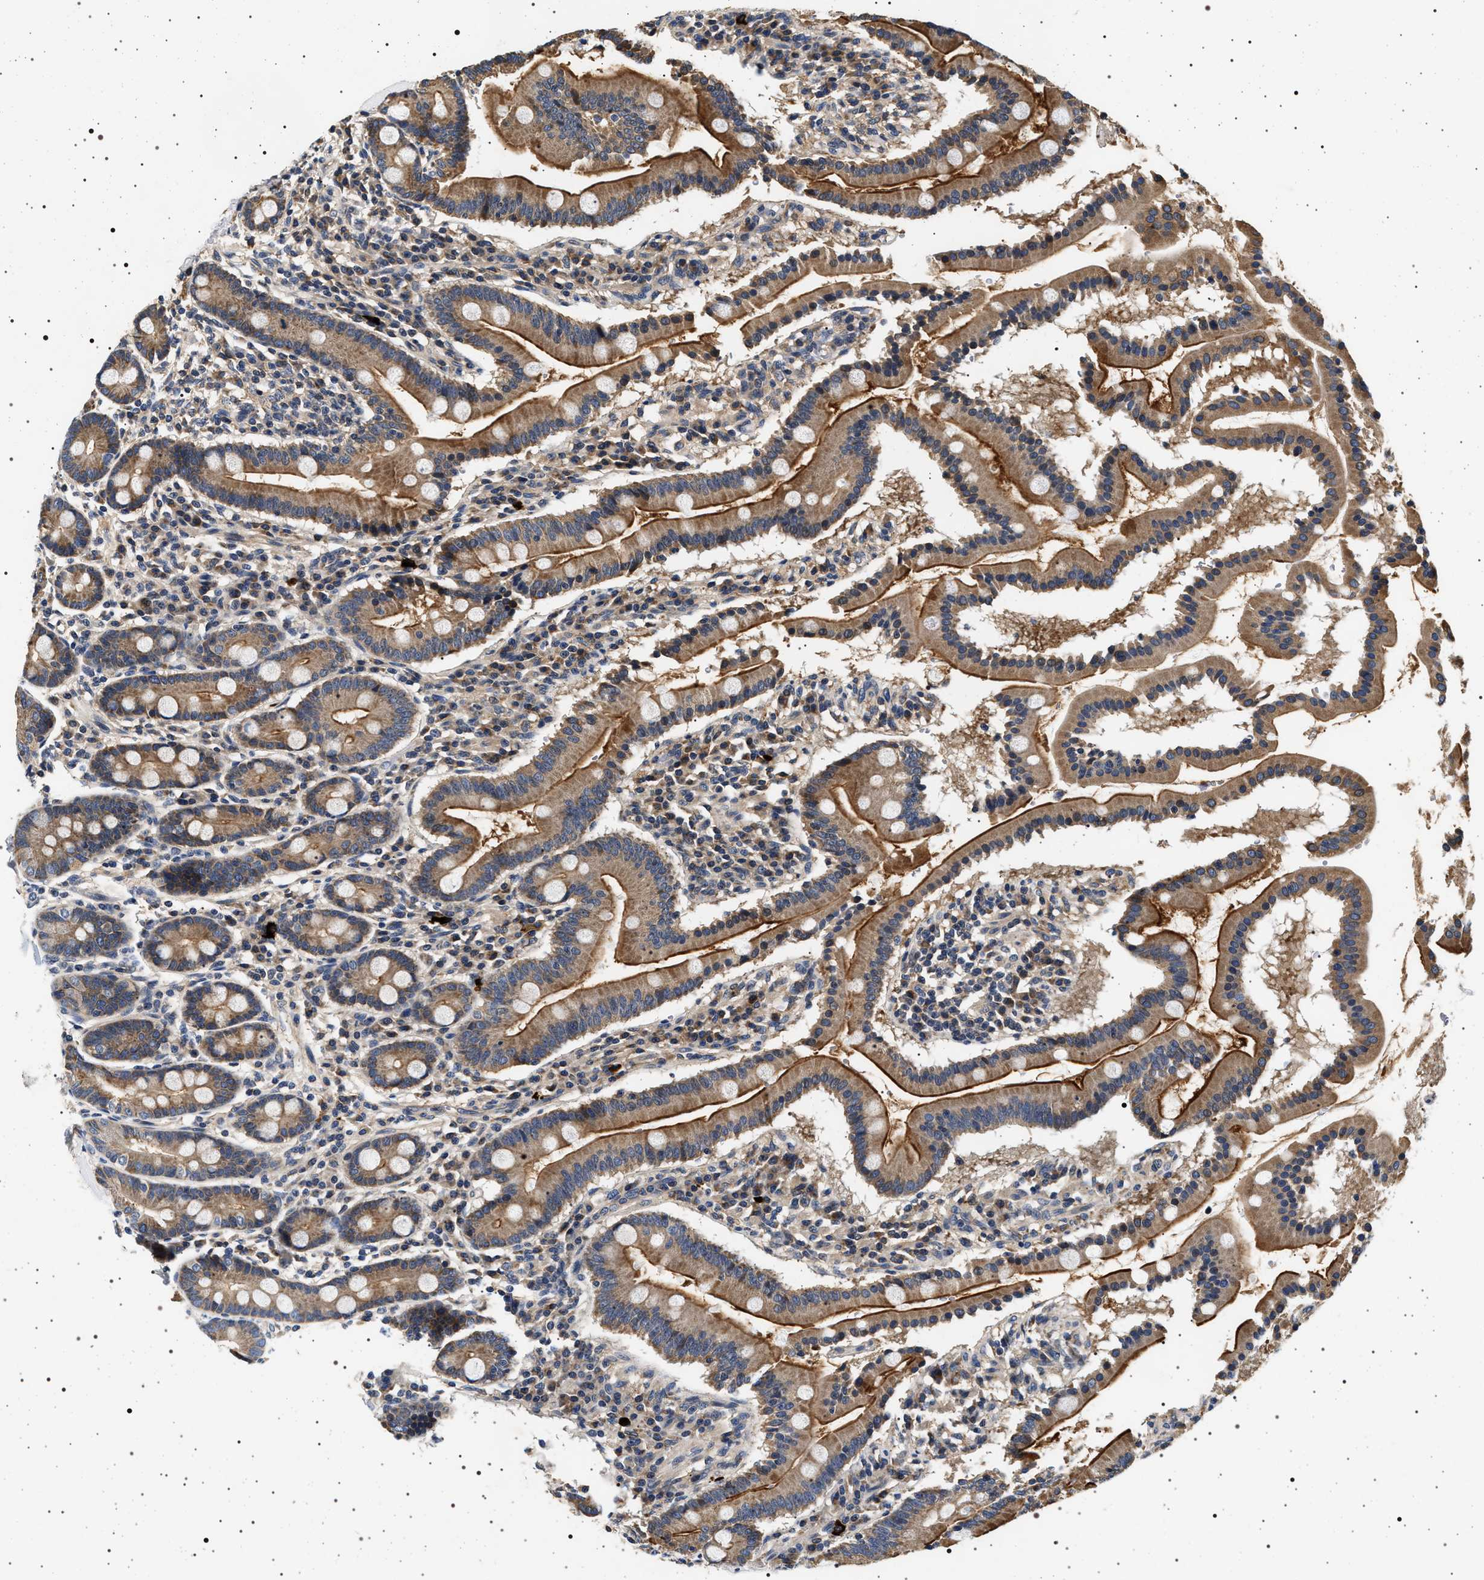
{"staining": {"intensity": "moderate", "quantity": ">75%", "location": "cytoplasmic/membranous"}, "tissue": "duodenum", "cell_type": "Glandular cells", "image_type": "normal", "snomed": [{"axis": "morphology", "description": "Normal tissue, NOS"}, {"axis": "topography", "description": "Duodenum"}], "caption": "The micrograph demonstrates staining of normal duodenum, revealing moderate cytoplasmic/membranous protein positivity (brown color) within glandular cells. (IHC, brightfield microscopy, high magnification).", "gene": "DCBLD2", "patient": {"sex": "male", "age": 50}}